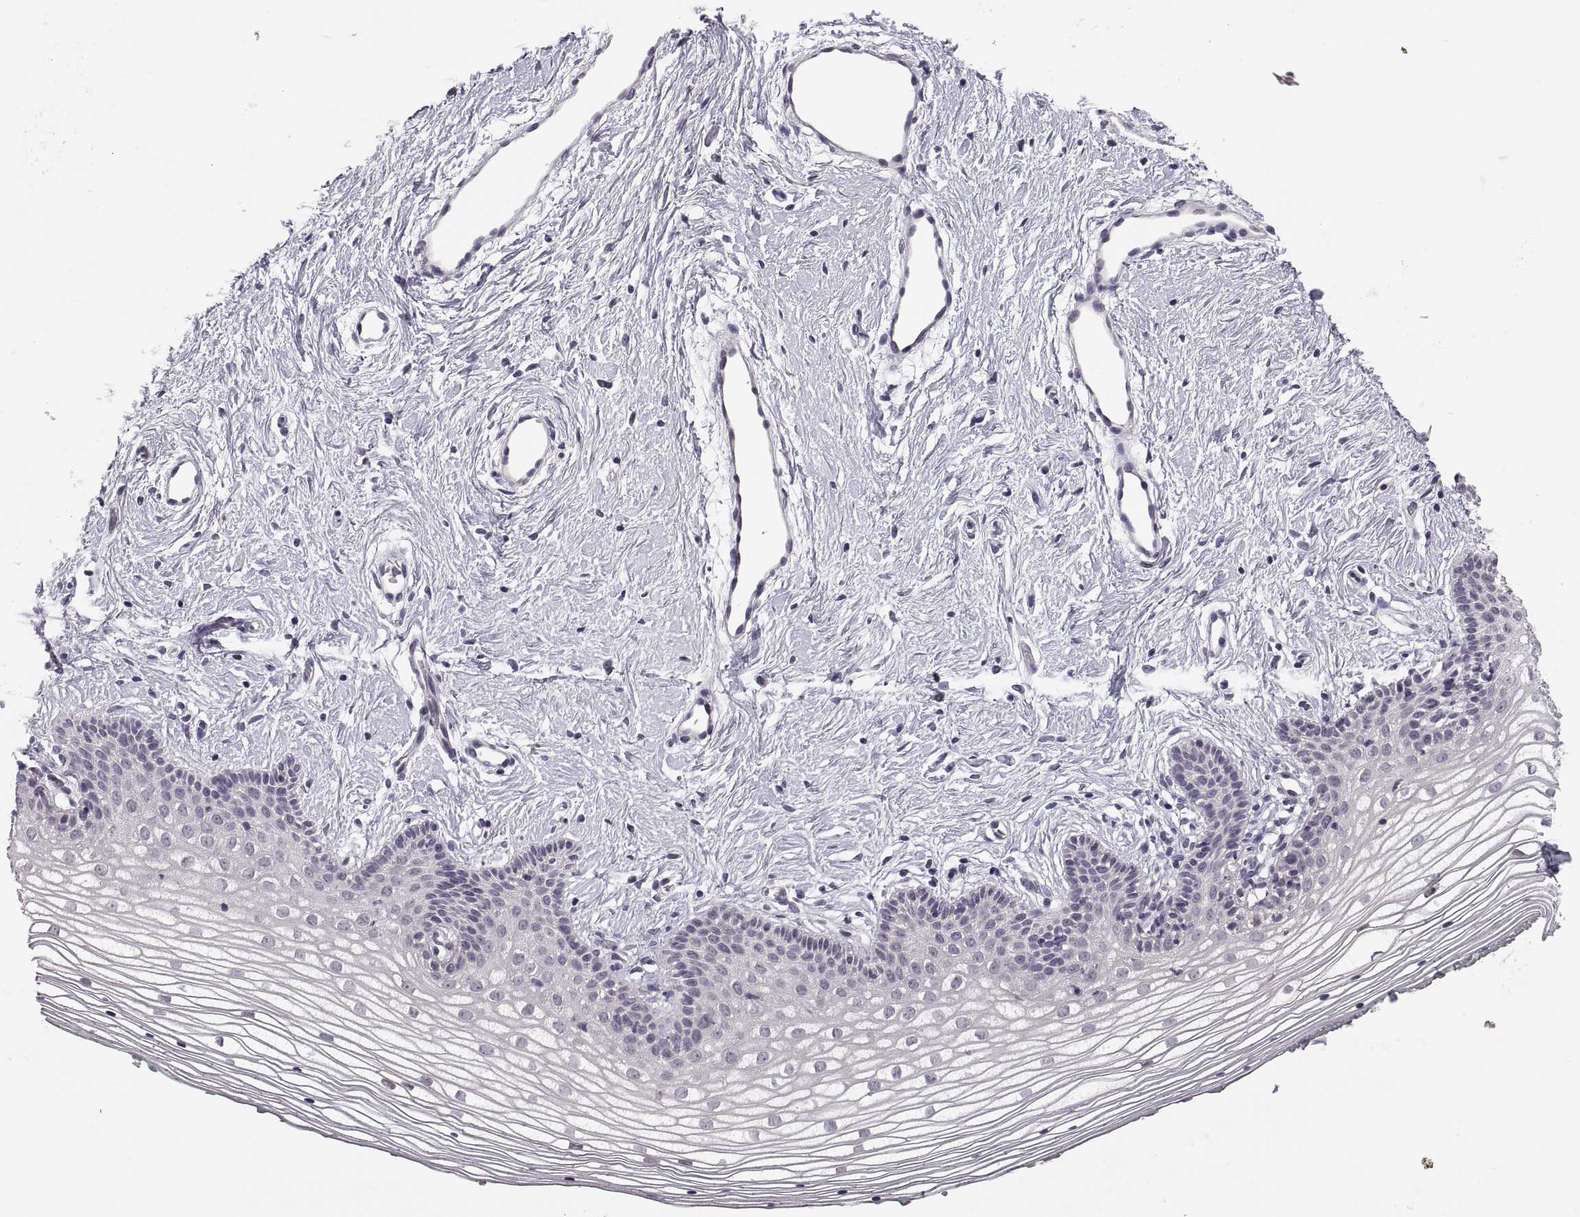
{"staining": {"intensity": "negative", "quantity": "none", "location": "none"}, "tissue": "vagina", "cell_type": "Squamous epithelial cells", "image_type": "normal", "snomed": [{"axis": "morphology", "description": "Normal tissue, NOS"}, {"axis": "topography", "description": "Vagina"}], "caption": "Immunohistochemistry (IHC) of unremarkable human vagina displays no expression in squamous epithelial cells.", "gene": "PAX2", "patient": {"sex": "female", "age": 36}}